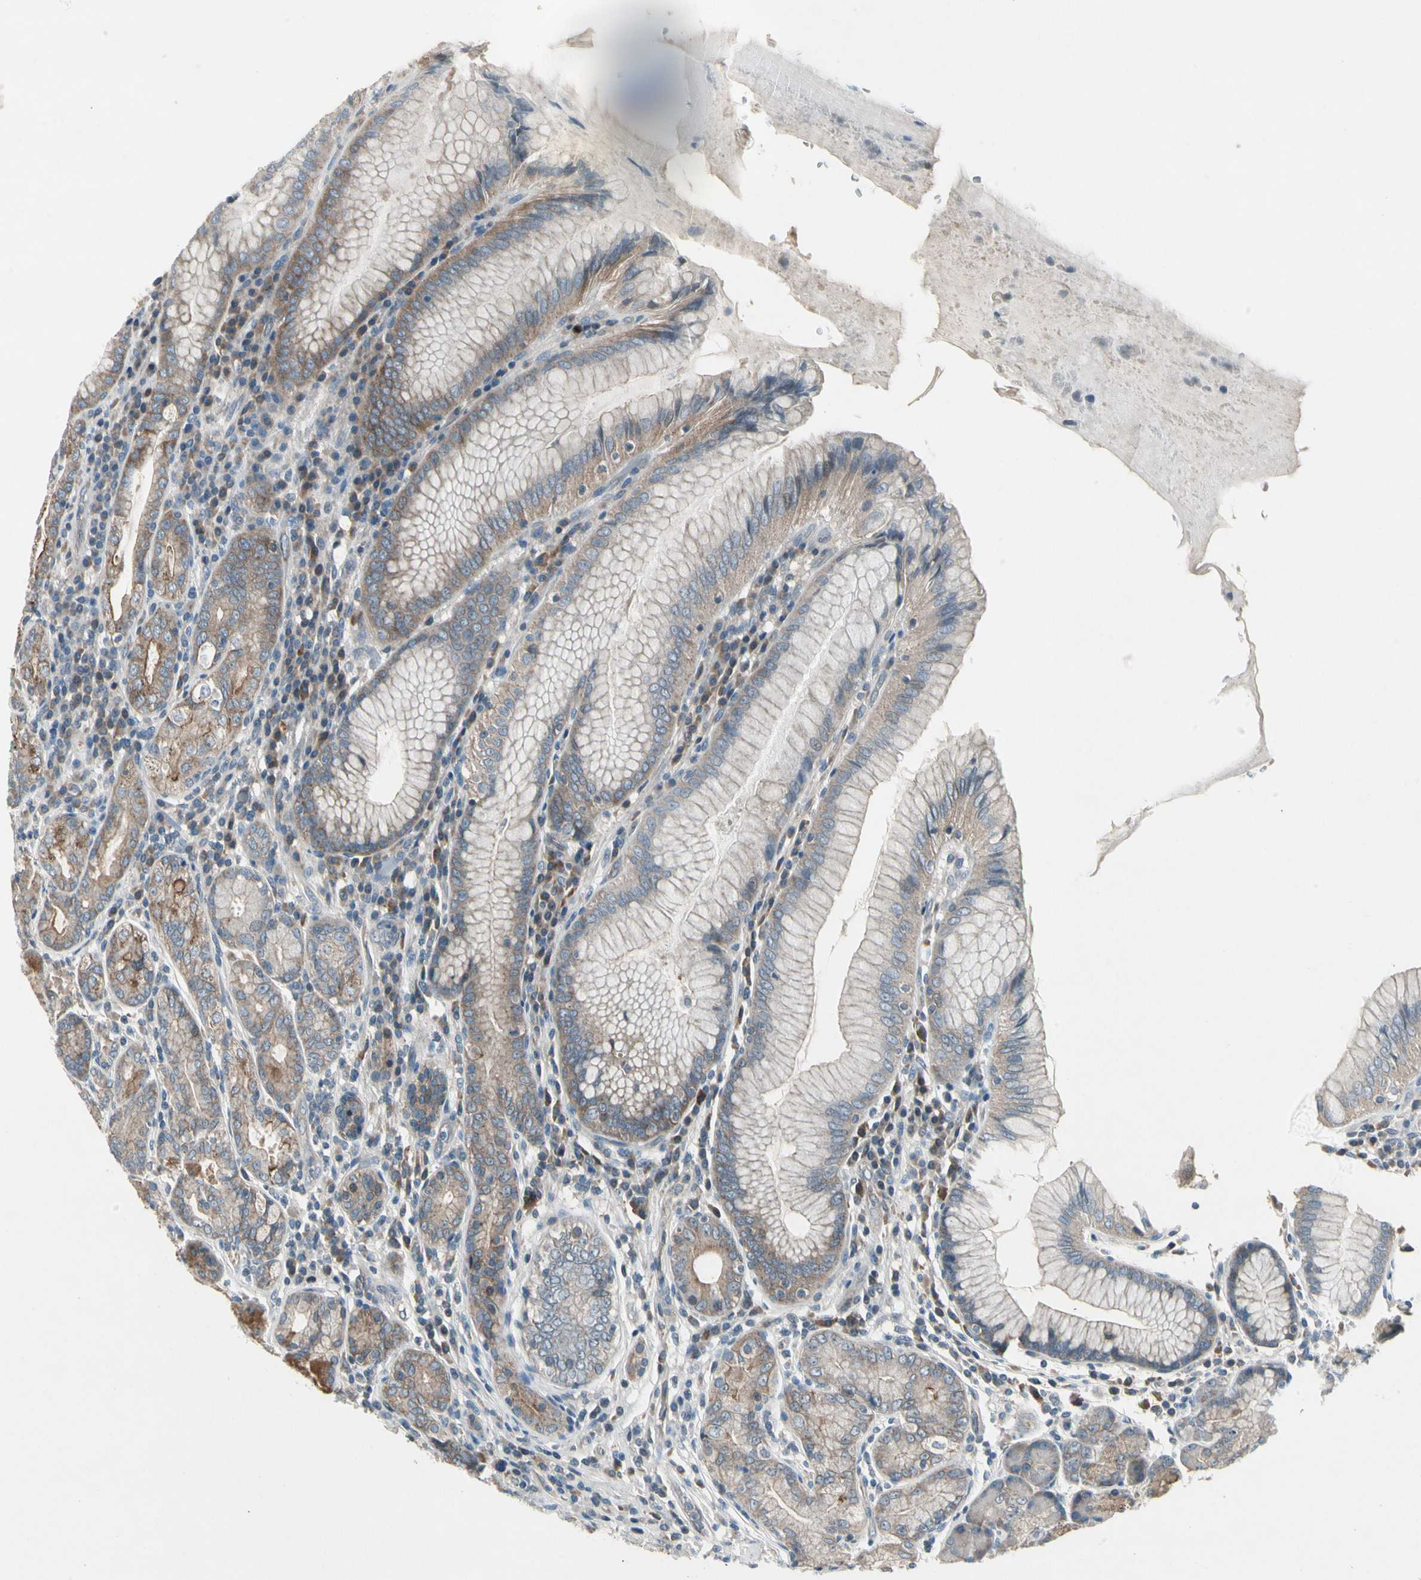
{"staining": {"intensity": "moderate", "quantity": ">75%", "location": "cytoplasmic/membranous"}, "tissue": "stomach", "cell_type": "Glandular cells", "image_type": "normal", "snomed": [{"axis": "morphology", "description": "Normal tissue, NOS"}, {"axis": "topography", "description": "Stomach, lower"}], "caption": "A histopathology image of stomach stained for a protein shows moderate cytoplasmic/membranous brown staining in glandular cells. The protein of interest is stained brown, and the nuclei are stained in blue (DAB IHC with brightfield microscopy, high magnification).", "gene": "PANK2", "patient": {"sex": "female", "age": 76}}